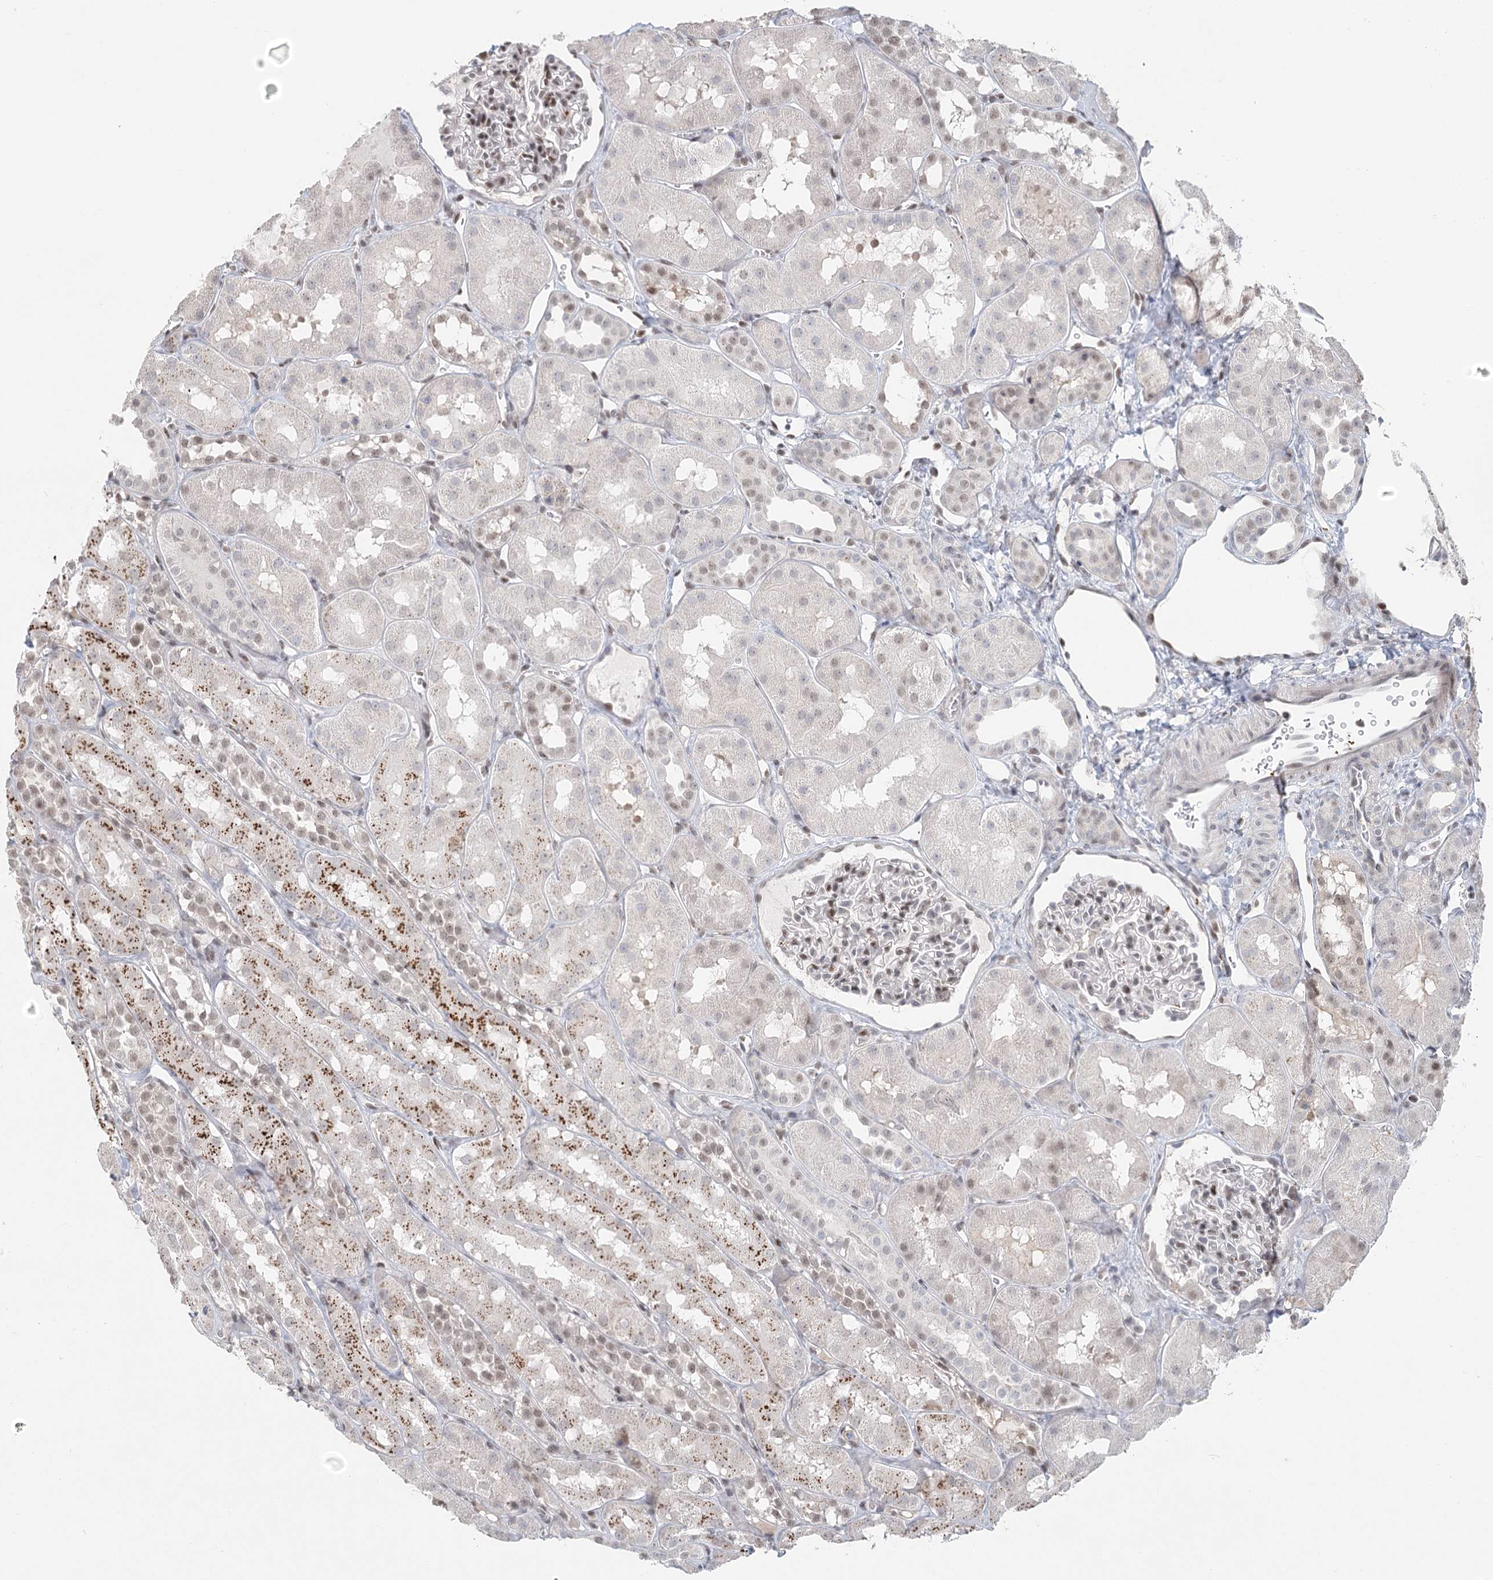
{"staining": {"intensity": "weak", "quantity": "25%-75%", "location": "nuclear"}, "tissue": "kidney", "cell_type": "Cells in glomeruli", "image_type": "normal", "snomed": [{"axis": "morphology", "description": "Normal tissue, NOS"}, {"axis": "topography", "description": "Kidney"}, {"axis": "topography", "description": "Urinary bladder"}], "caption": "Immunohistochemistry (IHC) photomicrograph of benign kidney: human kidney stained using immunohistochemistry (IHC) demonstrates low levels of weak protein expression localized specifically in the nuclear of cells in glomeruli, appearing as a nuclear brown color.", "gene": "BNIP5", "patient": {"sex": "male", "age": 16}}